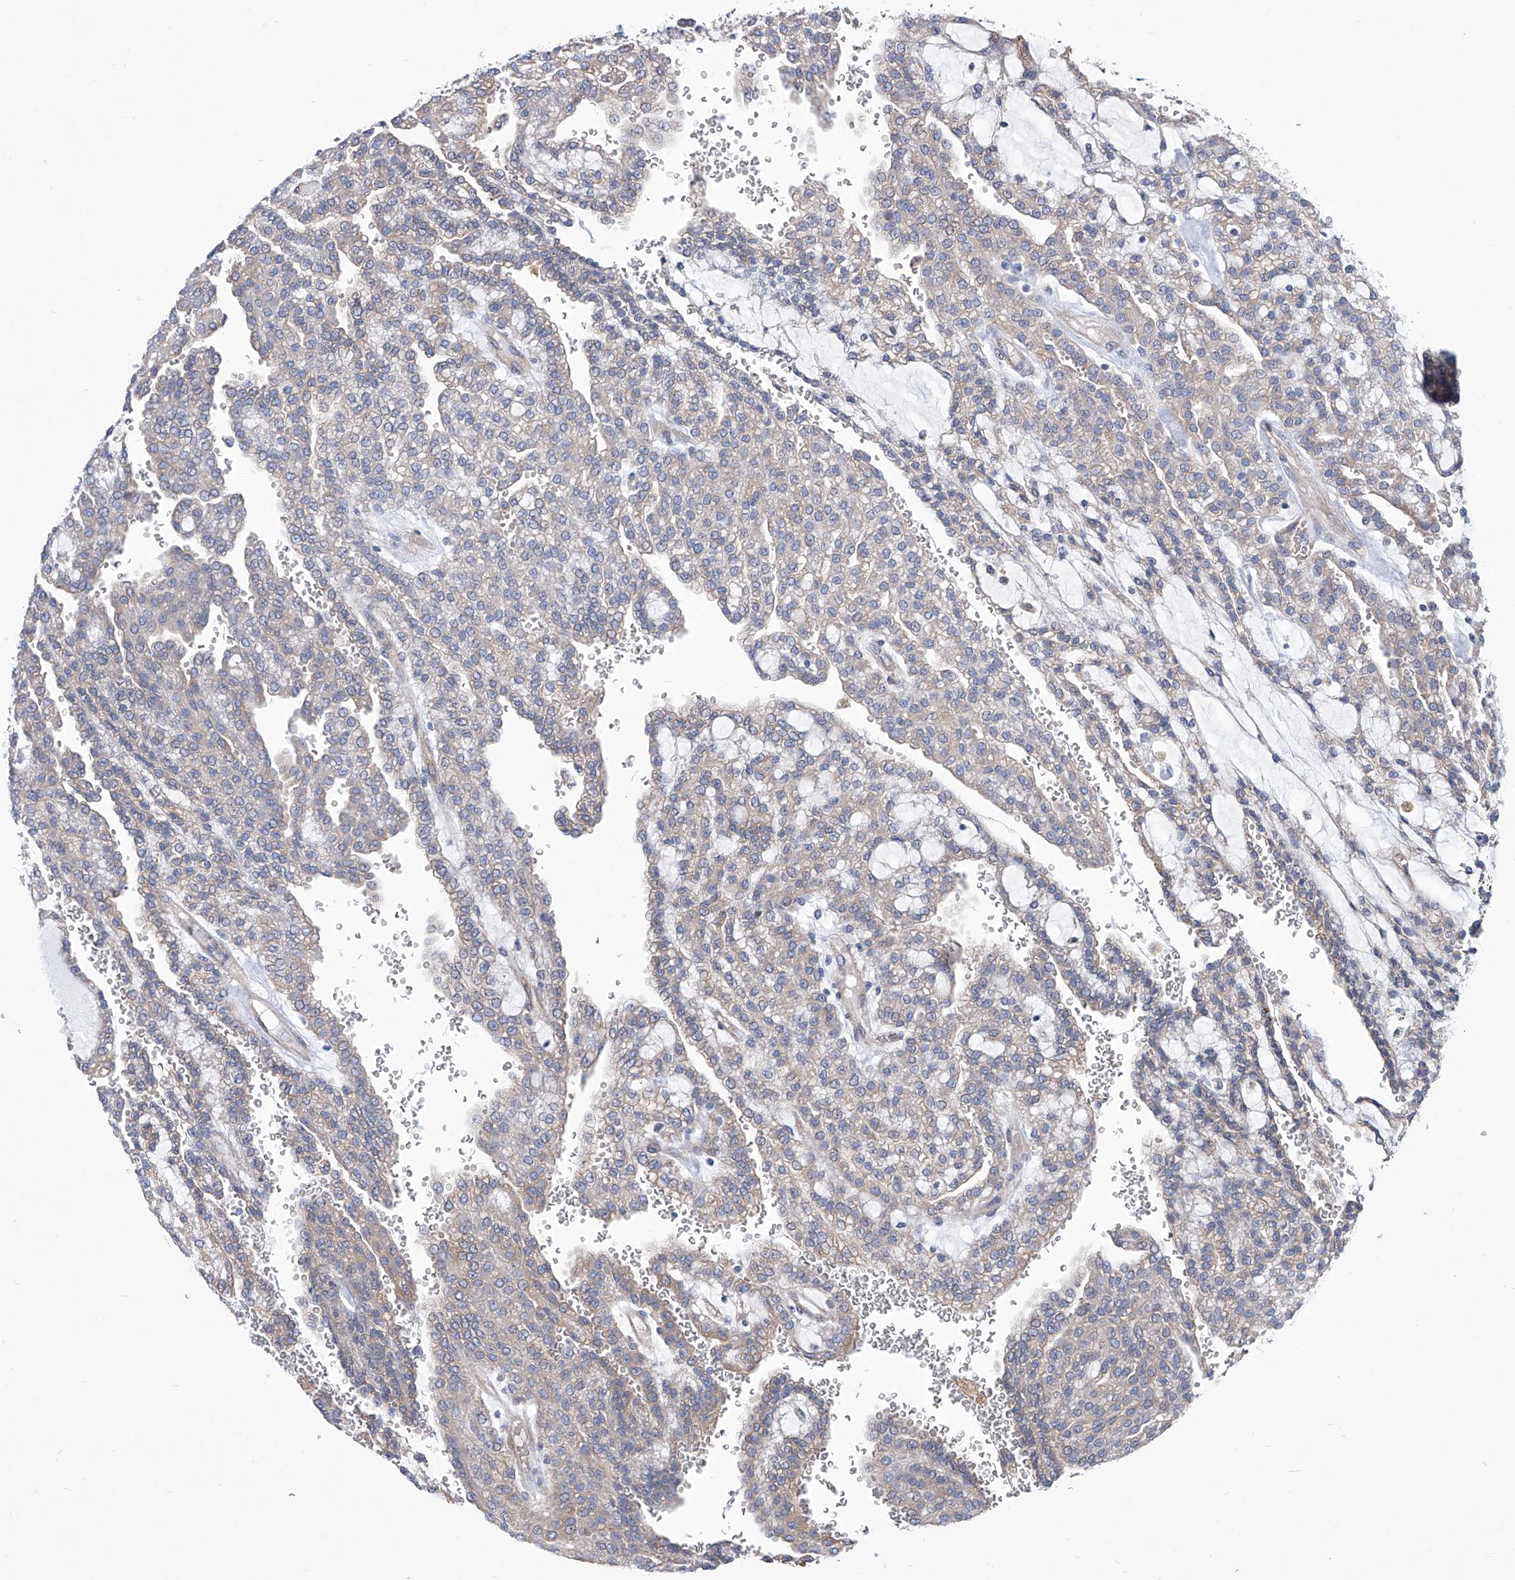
{"staining": {"intensity": "weak", "quantity": "<25%", "location": "cytoplasmic/membranous"}, "tissue": "renal cancer", "cell_type": "Tumor cells", "image_type": "cancer", "snomed": [{"axis": "morphology", "description": "Adenocarcinoma, NOS"}, {"axis": "topography", "description": "Kidney"}], "caption": "Immunohistochemistry (IHC) of human adenocarcinoma (renal) exhibits no expression in tumor cells.", "gene": "SMS", "patient": {"sex": "male", "age": 63}}